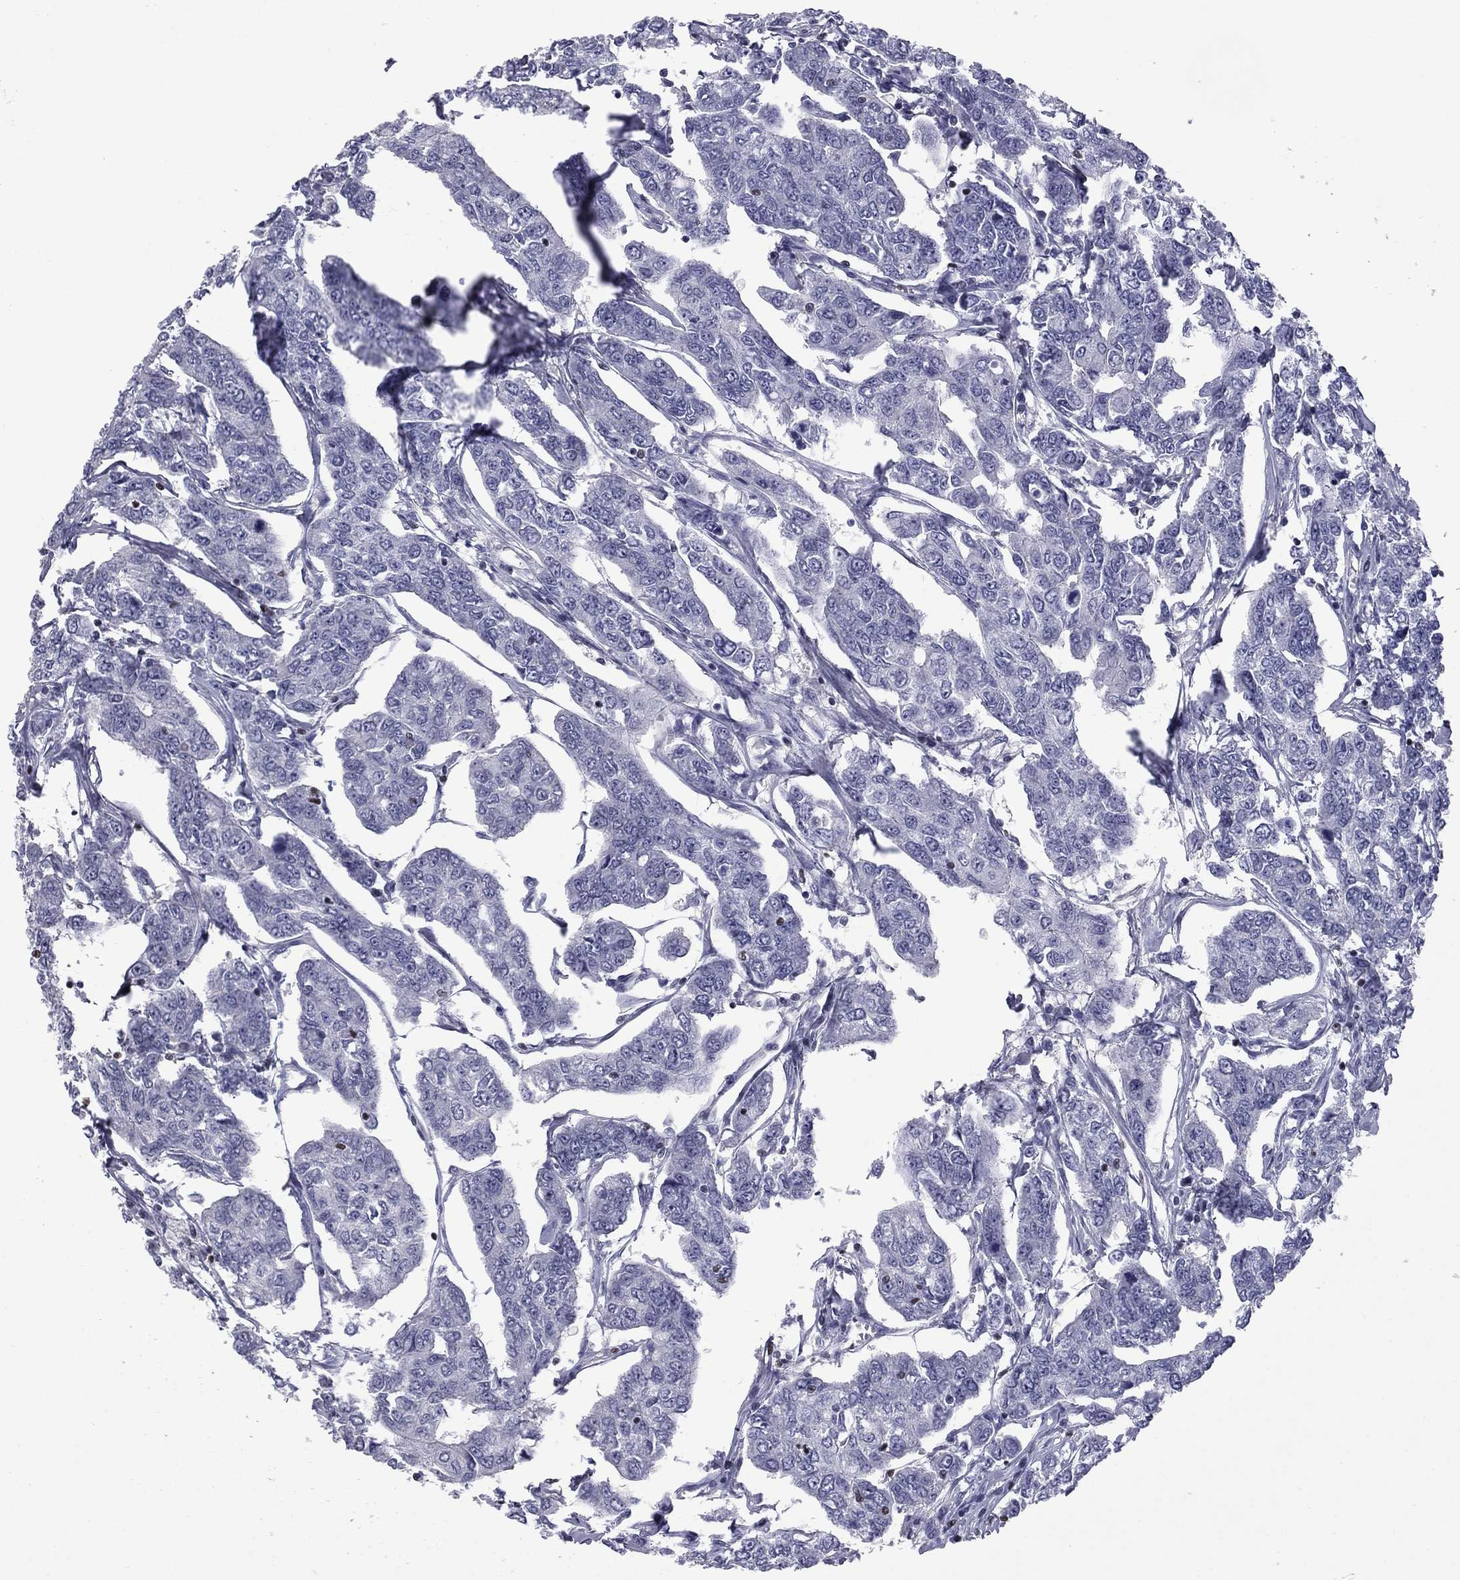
{"staining": {"intensity": "negative", "quantity": "none", "location": "none"}, "tissue": "breast cancer", "cell_type": "Tumor cells", "image_type": "cancer", "snomed": [{"axis": "morphology", "description": "Duct carcinoma"}, {"axis": "topography", "description": "Breast"}], "caption": "High power microscopy image of an immunohistochemistry photomicrograph of breast cancer (invasive ductal carcinoma), revealing no significant expression in tumor cells.", "gene": "IKZF3", "patient": {"sex": "female", "age": 88}}